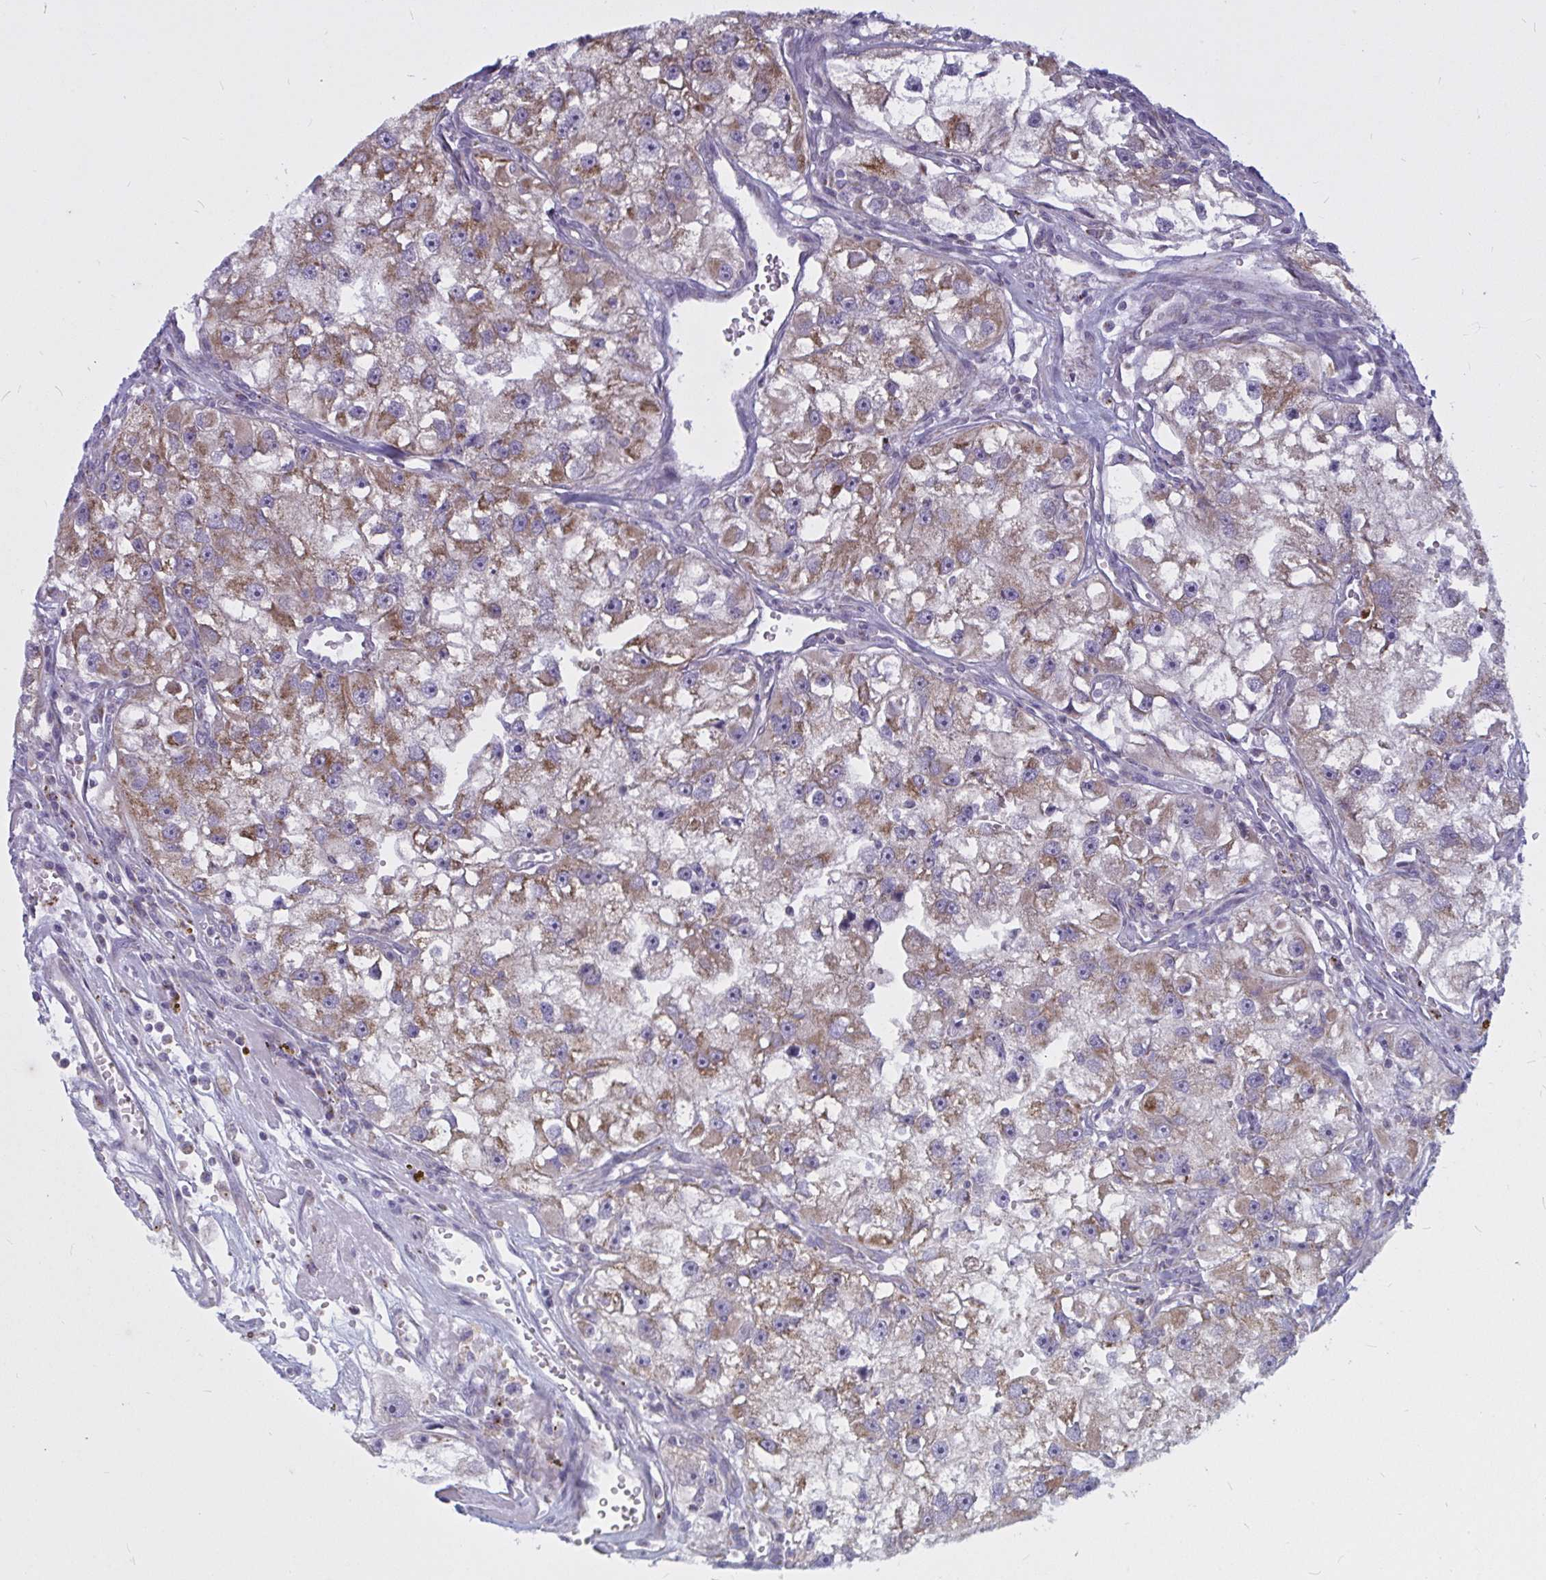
{"staining": {"intensity": "moderate", "quantity": ">75%", "location": "cytoplasmic/membranous"}, "tissue": "renal cancer", "cell_type": "Tumor cells", "image_type": "cancer", "snomed": [{"axis": "morphology", "description": "Adenocarcinoma, NOS"}, {"axis": "topography", "description": "Kidney"}], "caption": "Immunohistochemical staining of renal adenocarcinoma exhibits medium levels of moderate cytoplasmic/membranous positivity in about >75% of tumor cells. (DAB IHC, brown staining for protein, blue staining for nuclei).", "gene": "ATG9A", "patient": {"sex": "male", "age": 63}}